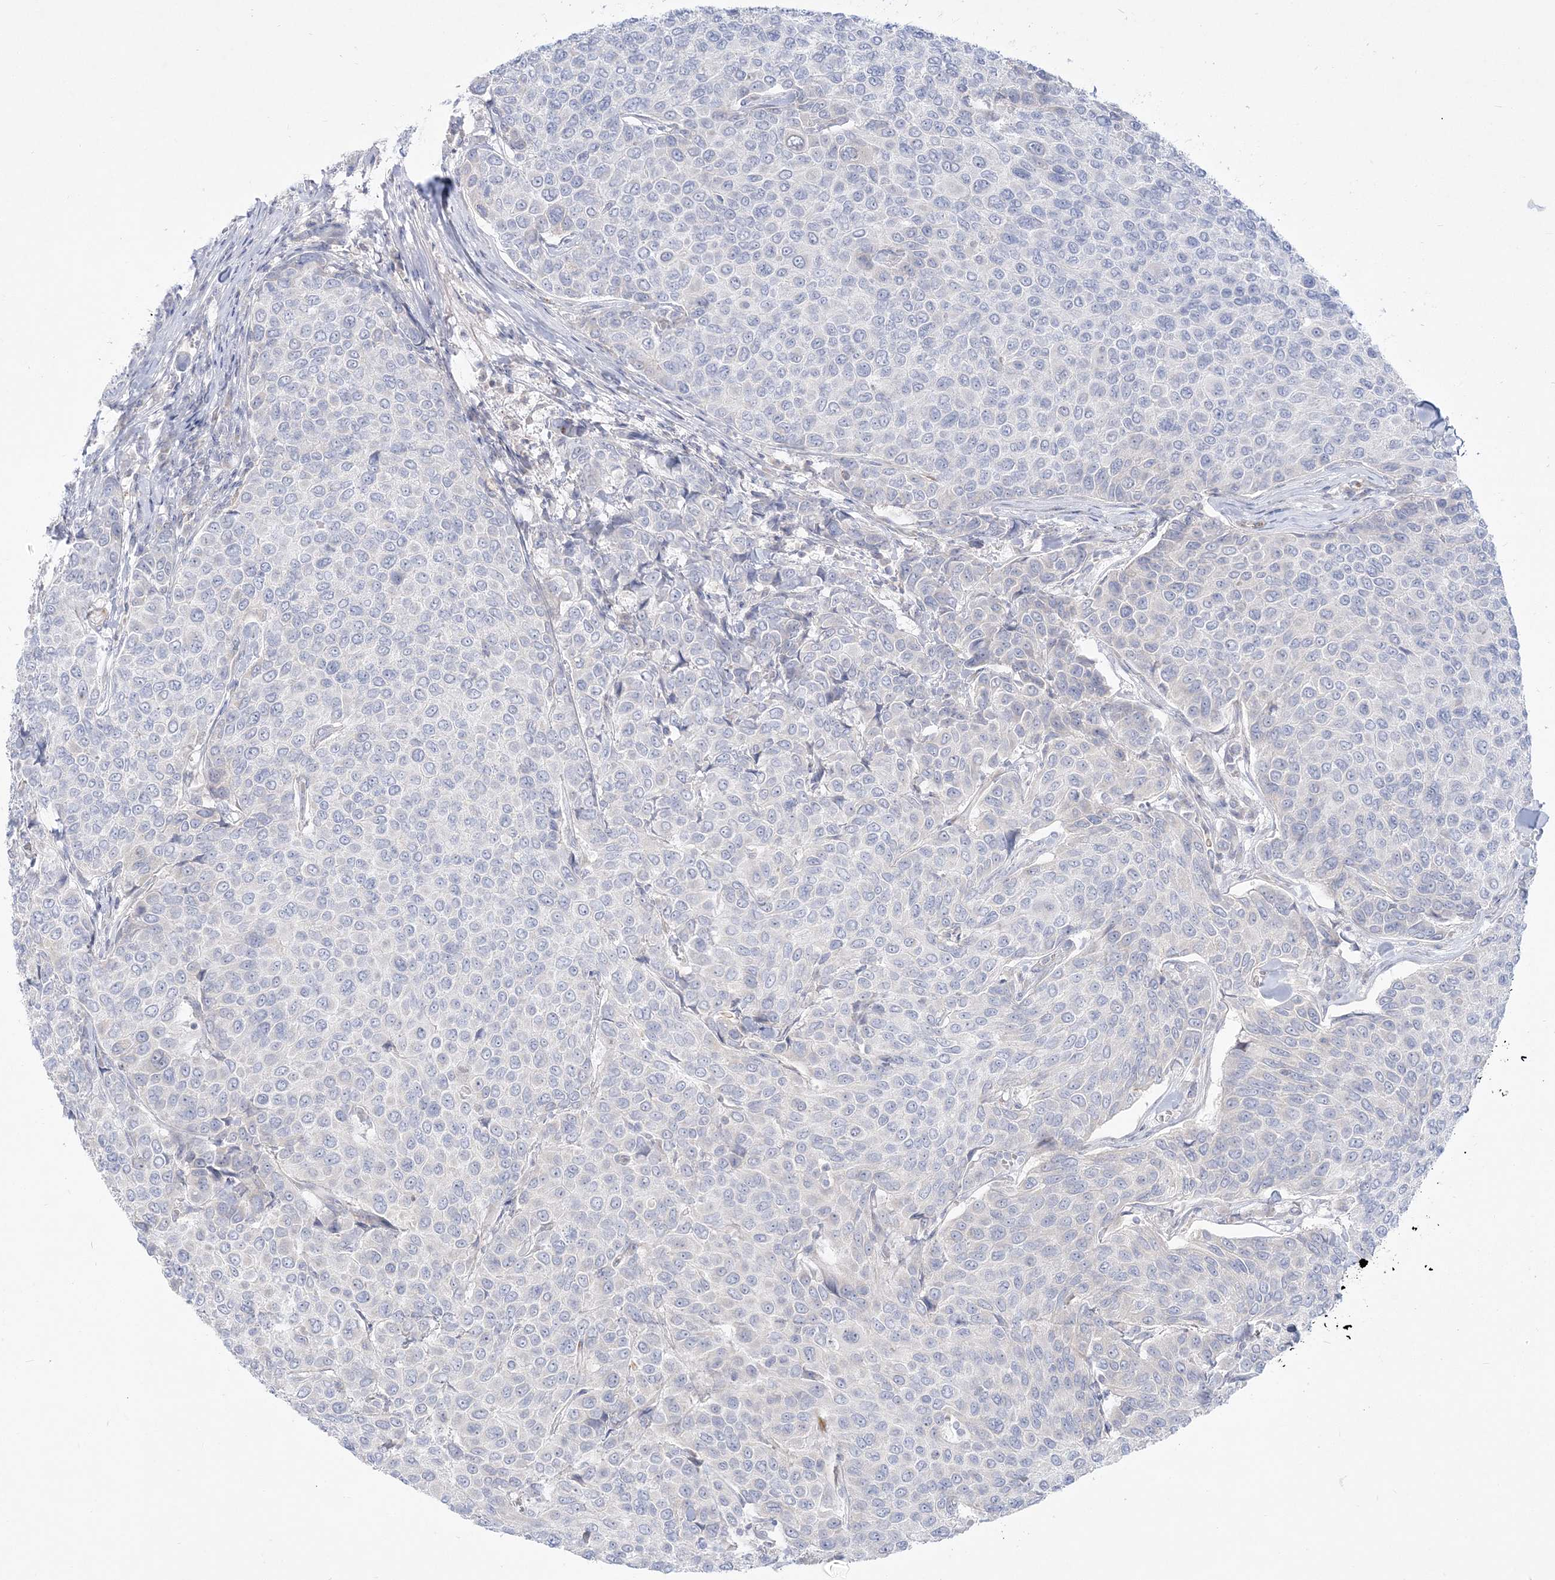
{"staining": {"intensity": "negative", "quantity": "none", "location": "none"}, "tissue": "breast cancer", "cell_type": "Tumor cells", "image_type": "cancer", "snomed": [{"axis": "morphology", "description": "Duct carcinoma"}, {"axis": "topography", "description": "Breast"}], "caption": "Tumor cells are negative for brown protein staining in breast infiltrating ductal carcinoma.", "gene": "GPAT2", "patient": {"sex": "female", "age": 55}}